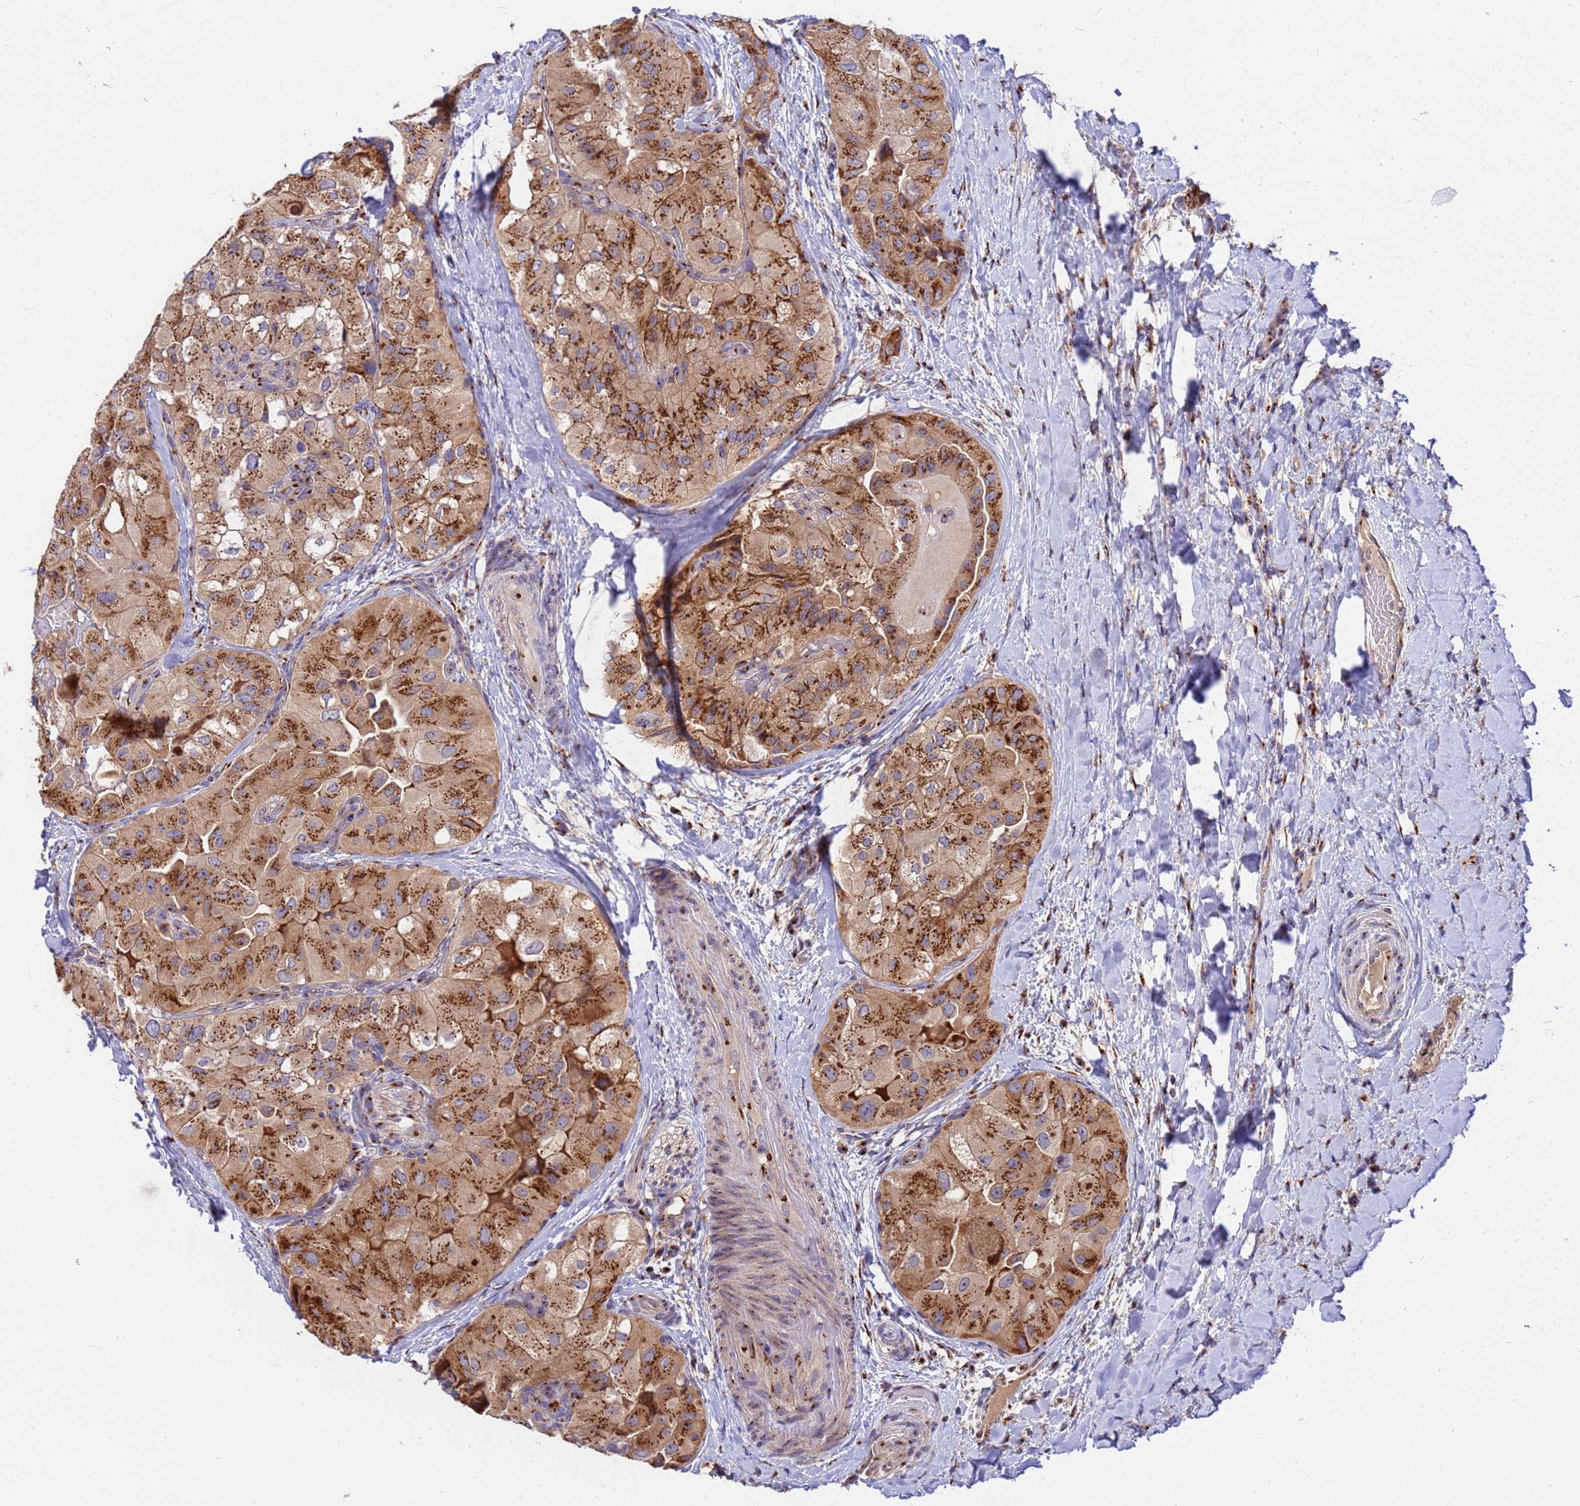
{"staining": {"intensity": "strong", "quantity": ">75%", "location": "cytoplasmic/membranous"}, "tissue": "thyroid cancer", "cell_type": "Tumor cells", "image_type": "cancer", "snomed": [{"axis": "morphology", "description": "Normal tissue, NOS"}, {"axis": "morphology", "description": "Papillary adenocarcinoma, NOS"}, {"axis": "topography", "description": "Thyroid gland"}], "caption": "Thyroid papillary adenocarcinoma stained with a protein marker shows strong staining in tumor cells.", "gene": "HPS3", "patient": {"sex": "female", "age": 59}}